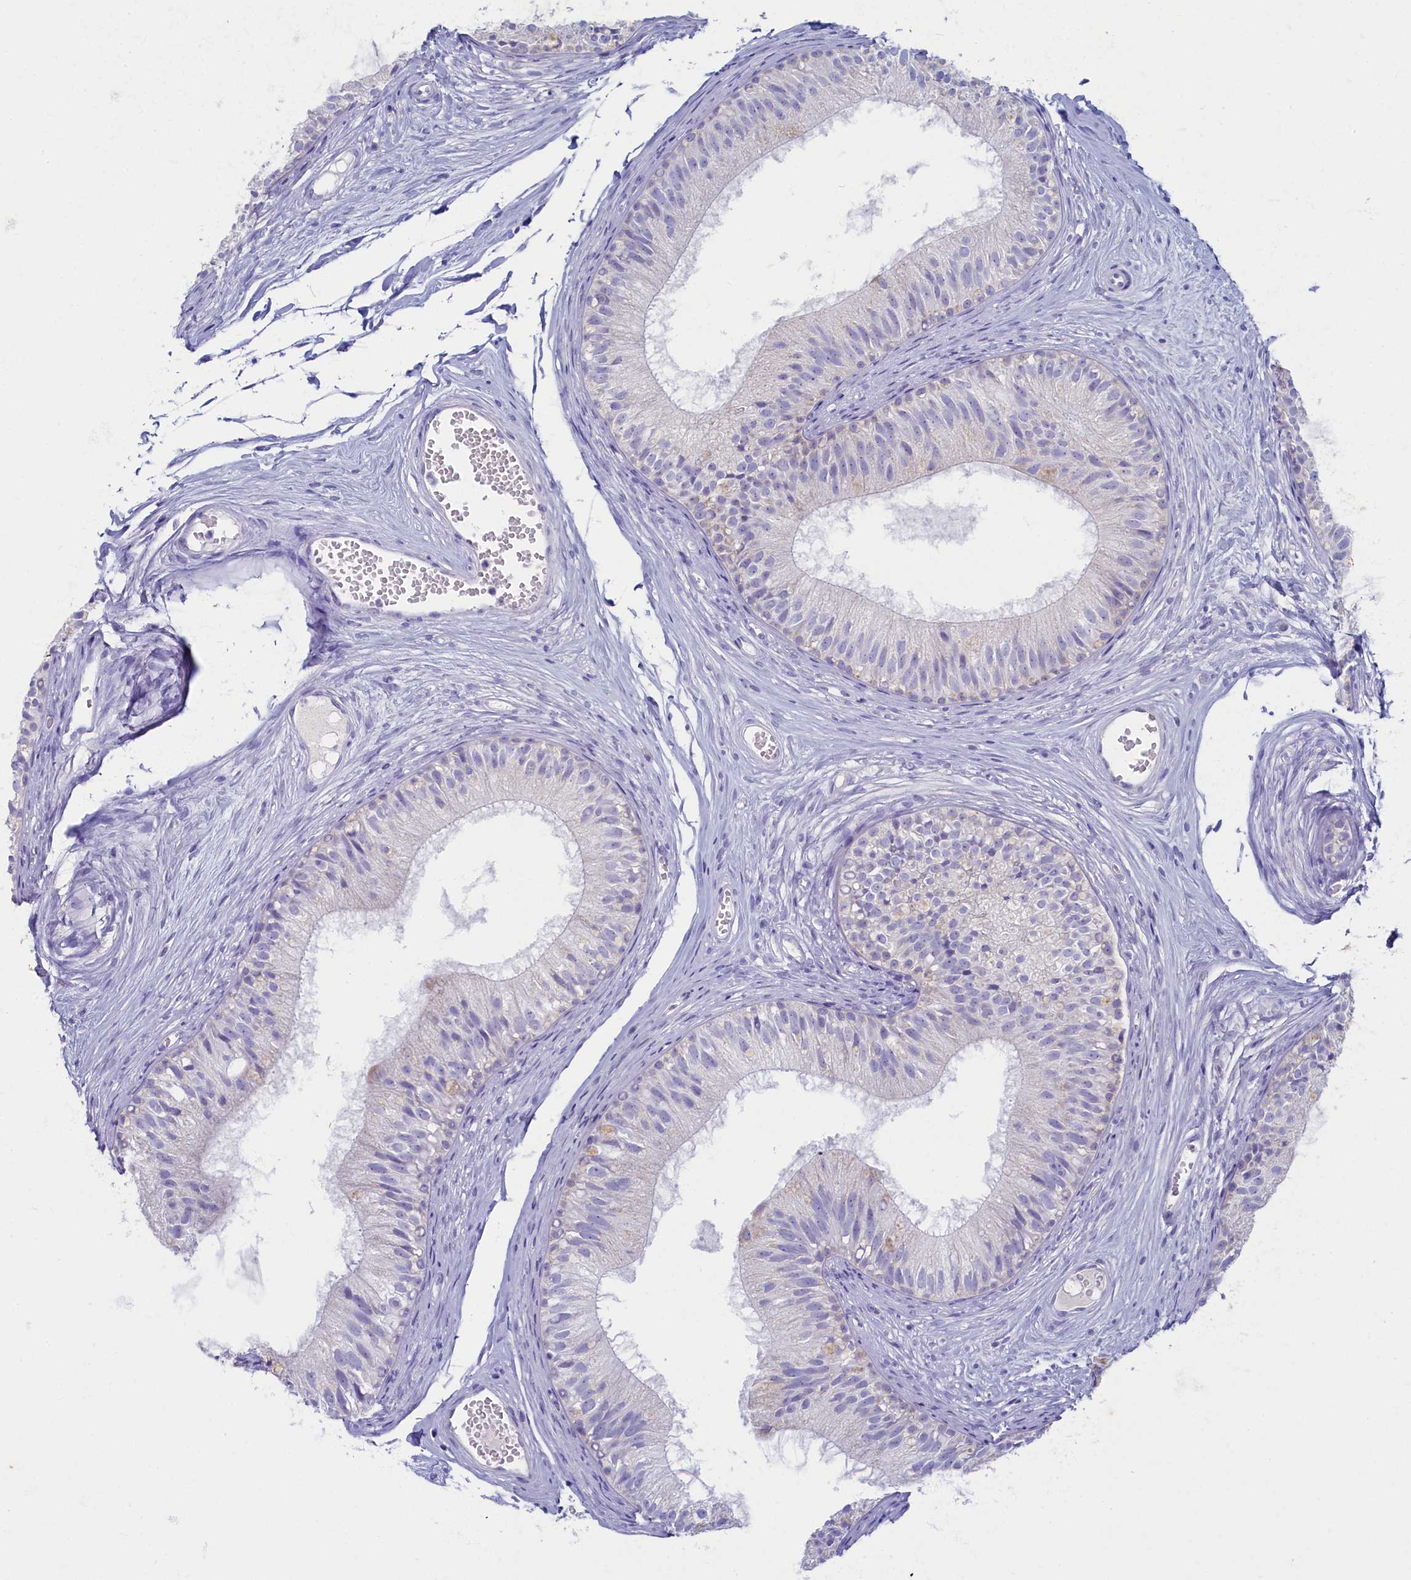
{"staining": {"intensity": "negative", "quantity": "none", "location": "none"}, "tissue": "epididymis", "cell_type": "Glandular cells", "image_type": "normal", "snomed": [{"axis": "morphology", "description": "Normal tissue, NOS"}, {"axis": "morphology", "description": "Seminoma in situ"}, {"axis": "topography", "description": "Testis"}, {"axis": "topography", "description": "Epididymis"}], "caption": "This photomicrograph is of benign epididymis stained with immunohistochemistry to label a protein in brown with the nuclei are counter-stained blue. There is no staining in glandular cells.", "gene": "OCIAD2", "patient": {"sex": "male", "age": 28}}